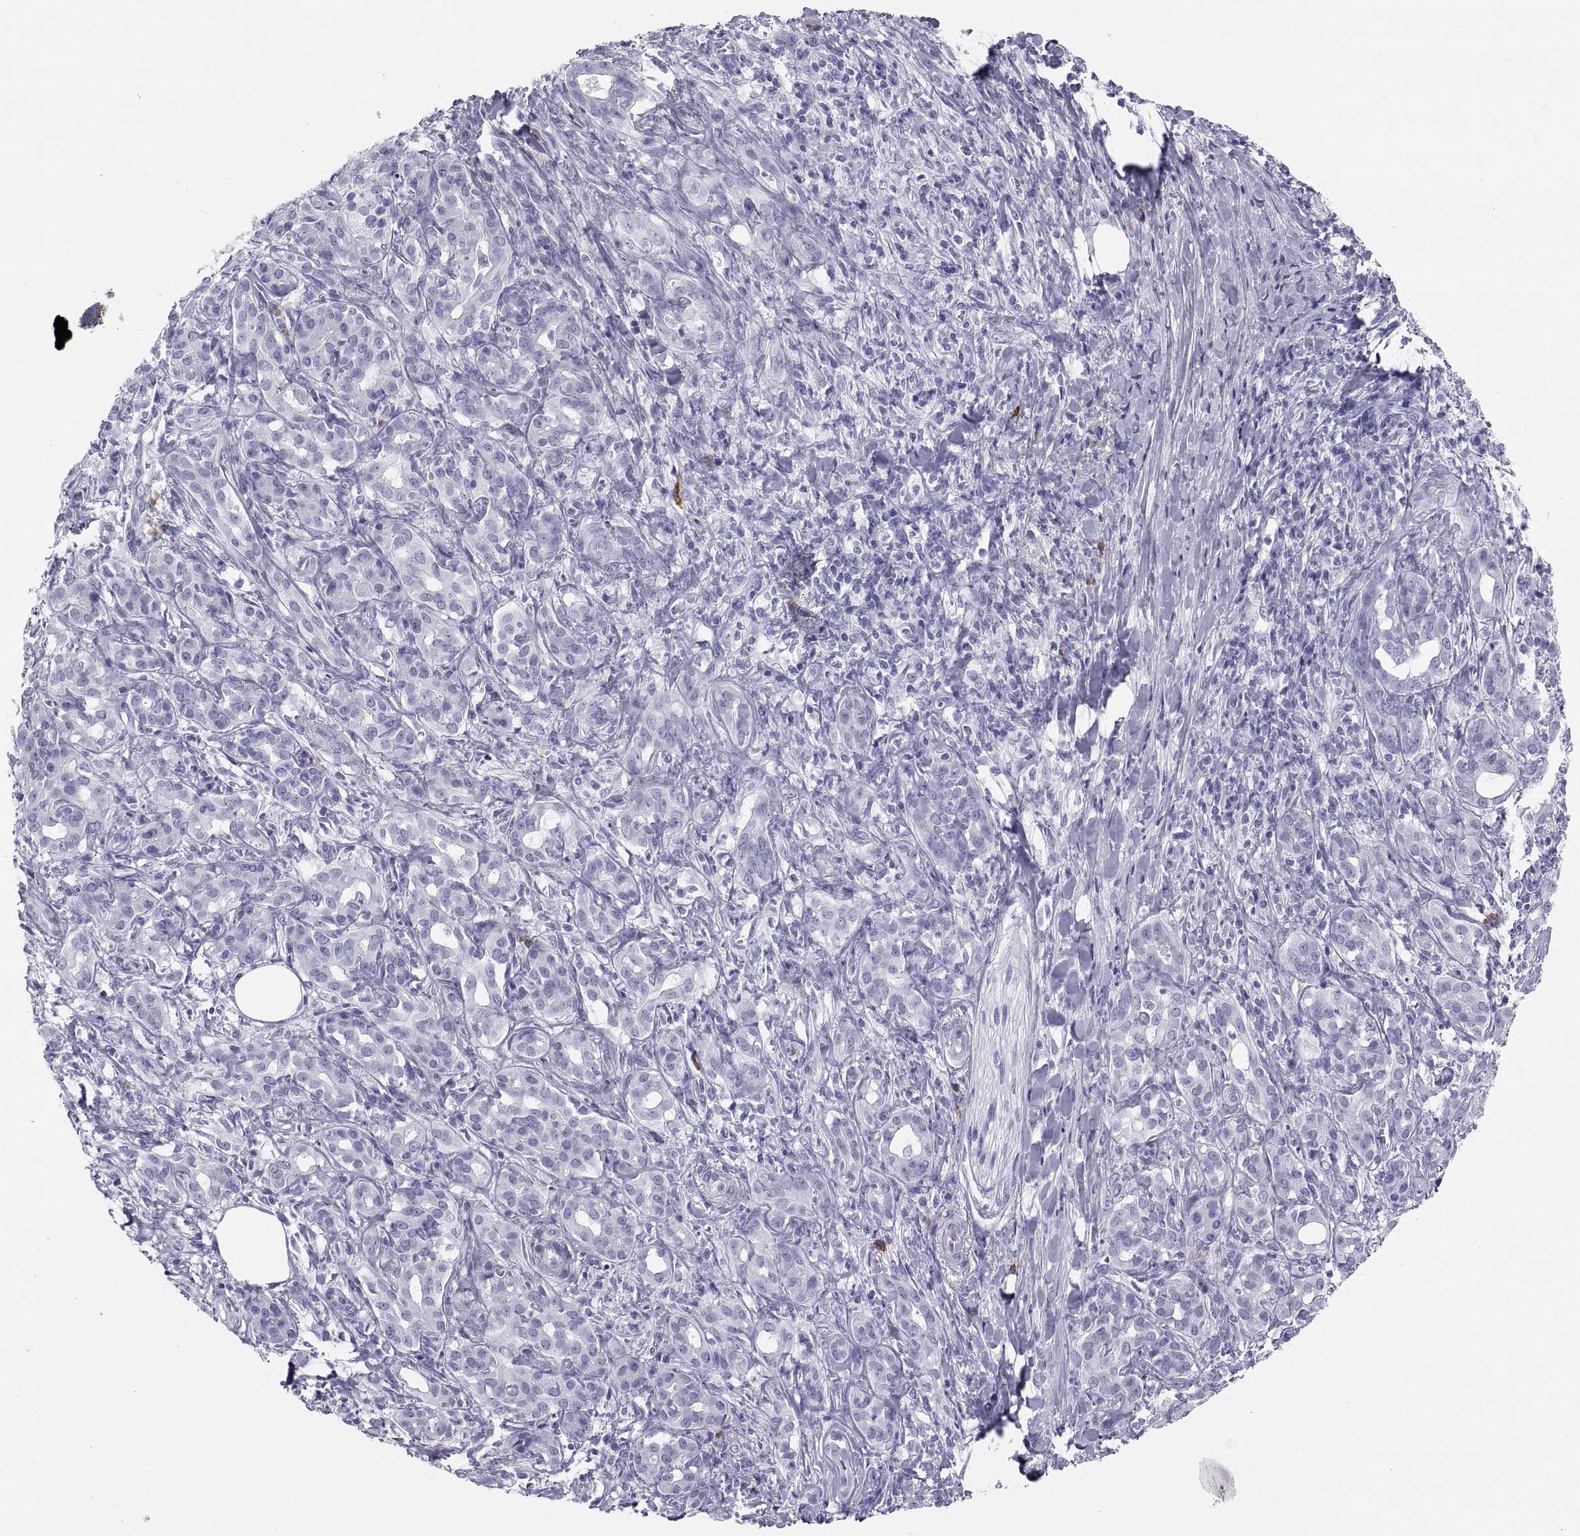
{"staining": {"intensity": "negative", "quantity": "none", "location": "none"}, "tissue": "pancreatic cancer", "cell_type": "Tumor cells", "image_type": "cancer", "snomed": [{"axis": "morphology", "description": "Adenocarcinoma, NOS"}, {"axis": "topography", "description": "Pancreas"}], "caption": "Pancreatic cancer (adenocarcinoma) stained for a protein using IHC displays no expression tumor cells.", "gene": "CT47A10", "patient": {"sex": "male", "age": 61}}